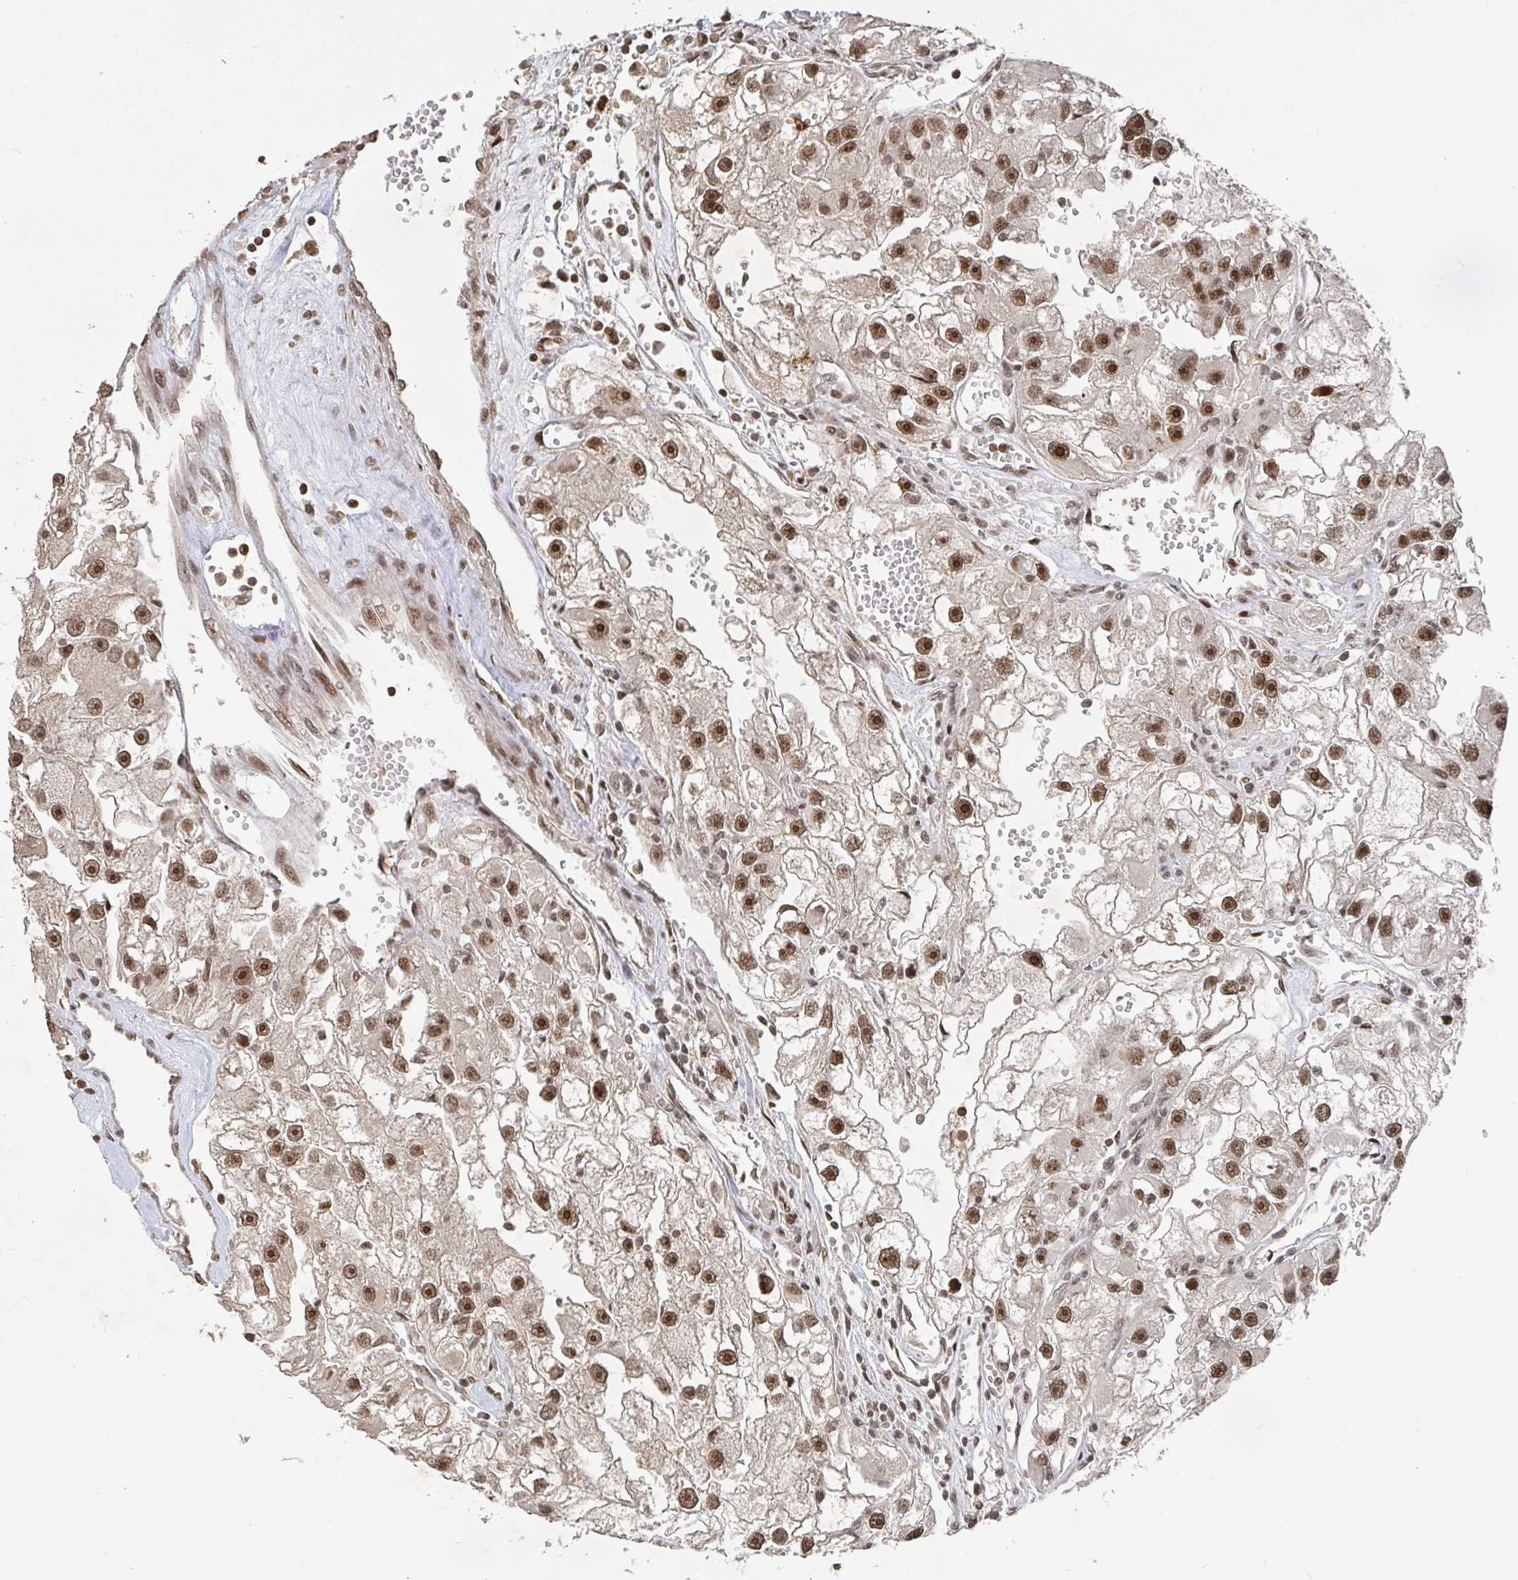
{"staining": {"intensity": "strong", "quantity": ">75%", "location": "nuclear"}, "tissue": "renal cancer", "cell_type": "Tumor cells", "image_type": "cancer", "snomed": [{"axis": "morphology", "description": "Adenocarcinoma, NOS"}, {"axis": "topography", "description": "Kidney"}], "caption": "Protein staining reveals strong nuclear expression in about >75% of tumor cells in renal cancer (adenocarcinoma).", "gene": "ZDHHC12", "patient": {"sex": "male", "age": 63}}